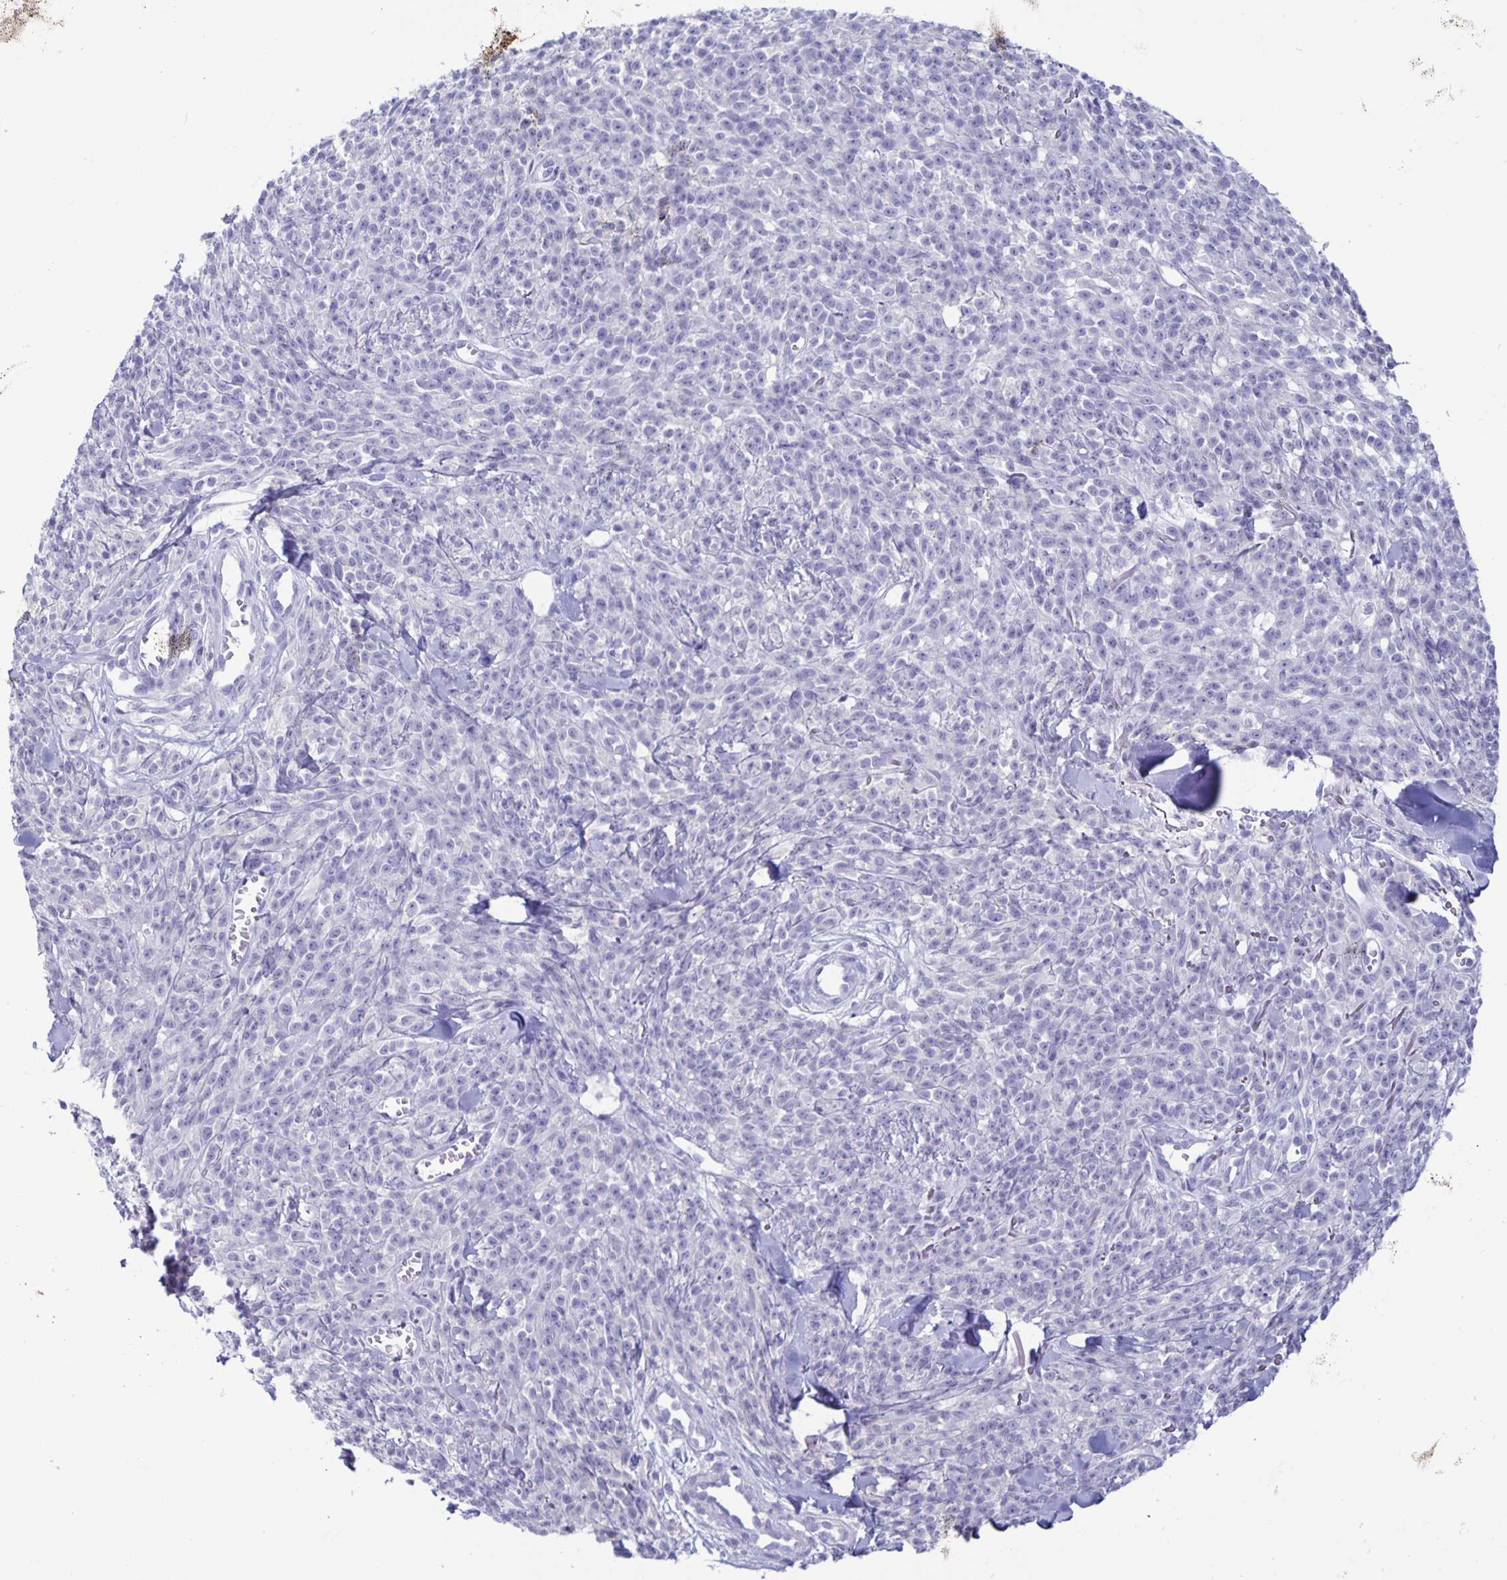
{"staining": {"intensity": "negative", "quantity": "none", "location": "none"}, "tissue": "melanoma", "cell_type": "Tumor cells", "image_type": "cancer", "snomed": [{"axis": "morphology", "description": "Malignant melanoma, NOS"}, {"axis": "topography", "description": "Skin"}, {"axis": "topography", "description": "Skin of trunk"}], "caption": "Tumor cells show no significant protein expression in malignant melanoma.", "gene": "BPIFA3", "patient": {"sex": "male", "age": 74}}